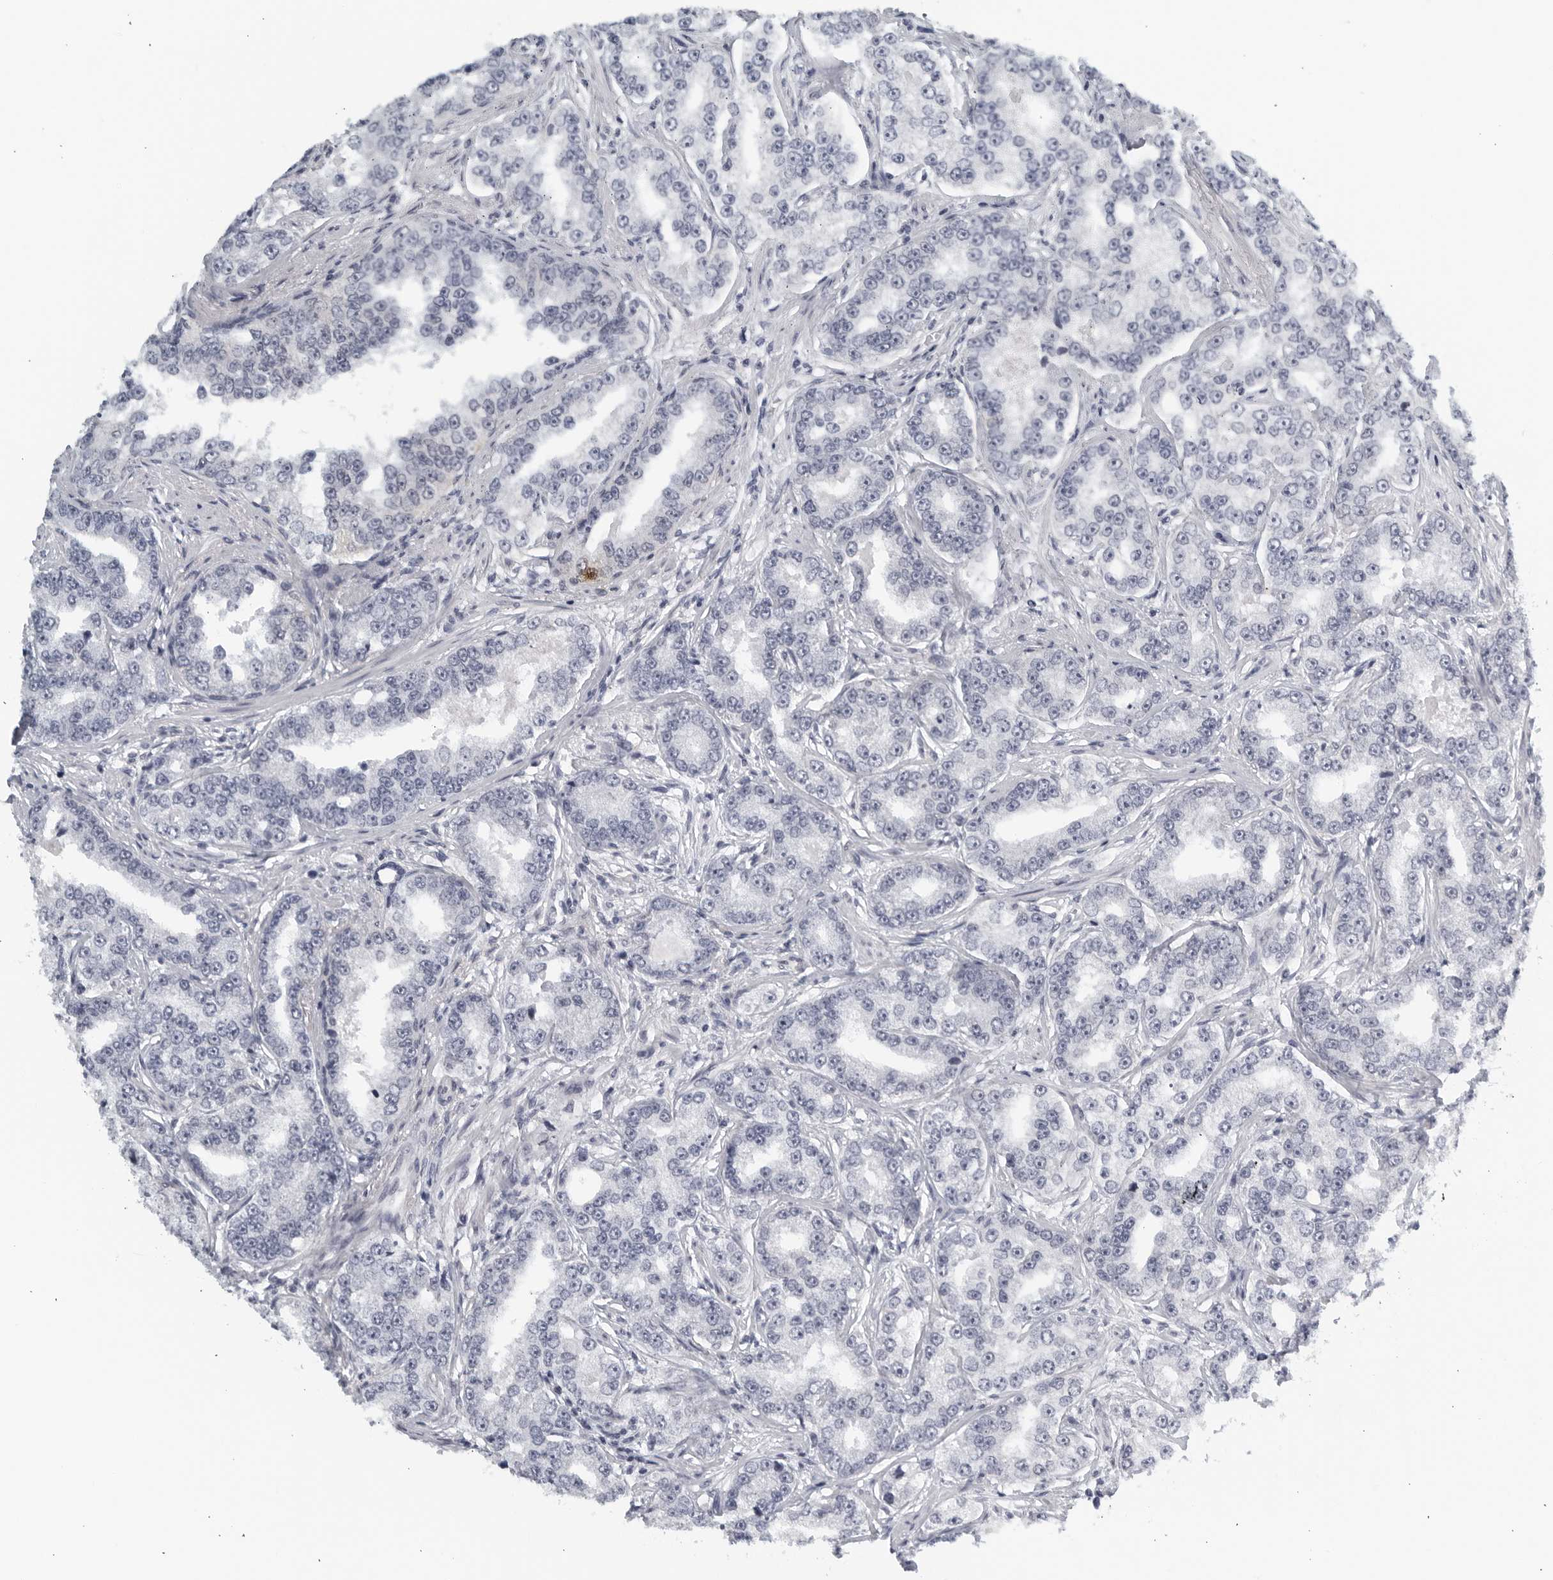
{"staining": {"intensity": "negative", "quantity": "none", "location": "none"}, "tissue": "prostate cancer", "cell_type": "Tumor cells", "image_type": "cancer", "snomed": [{"axis": "morphology", "description": "Normal tissue, NOS"}, {"axis": "morphology", "description": "Adenocarcinoma, High grade"}, {"axis": "topography", "description": "Prostate"}], "caption": "This is a histopathology image of immunohistochemistry (IHC) staining of prostate adenocarcinoma (high-grade), which shows no expression in tumor cells.", "gene": "KLK7", "patient": {"sex": "male", "age": 83}}